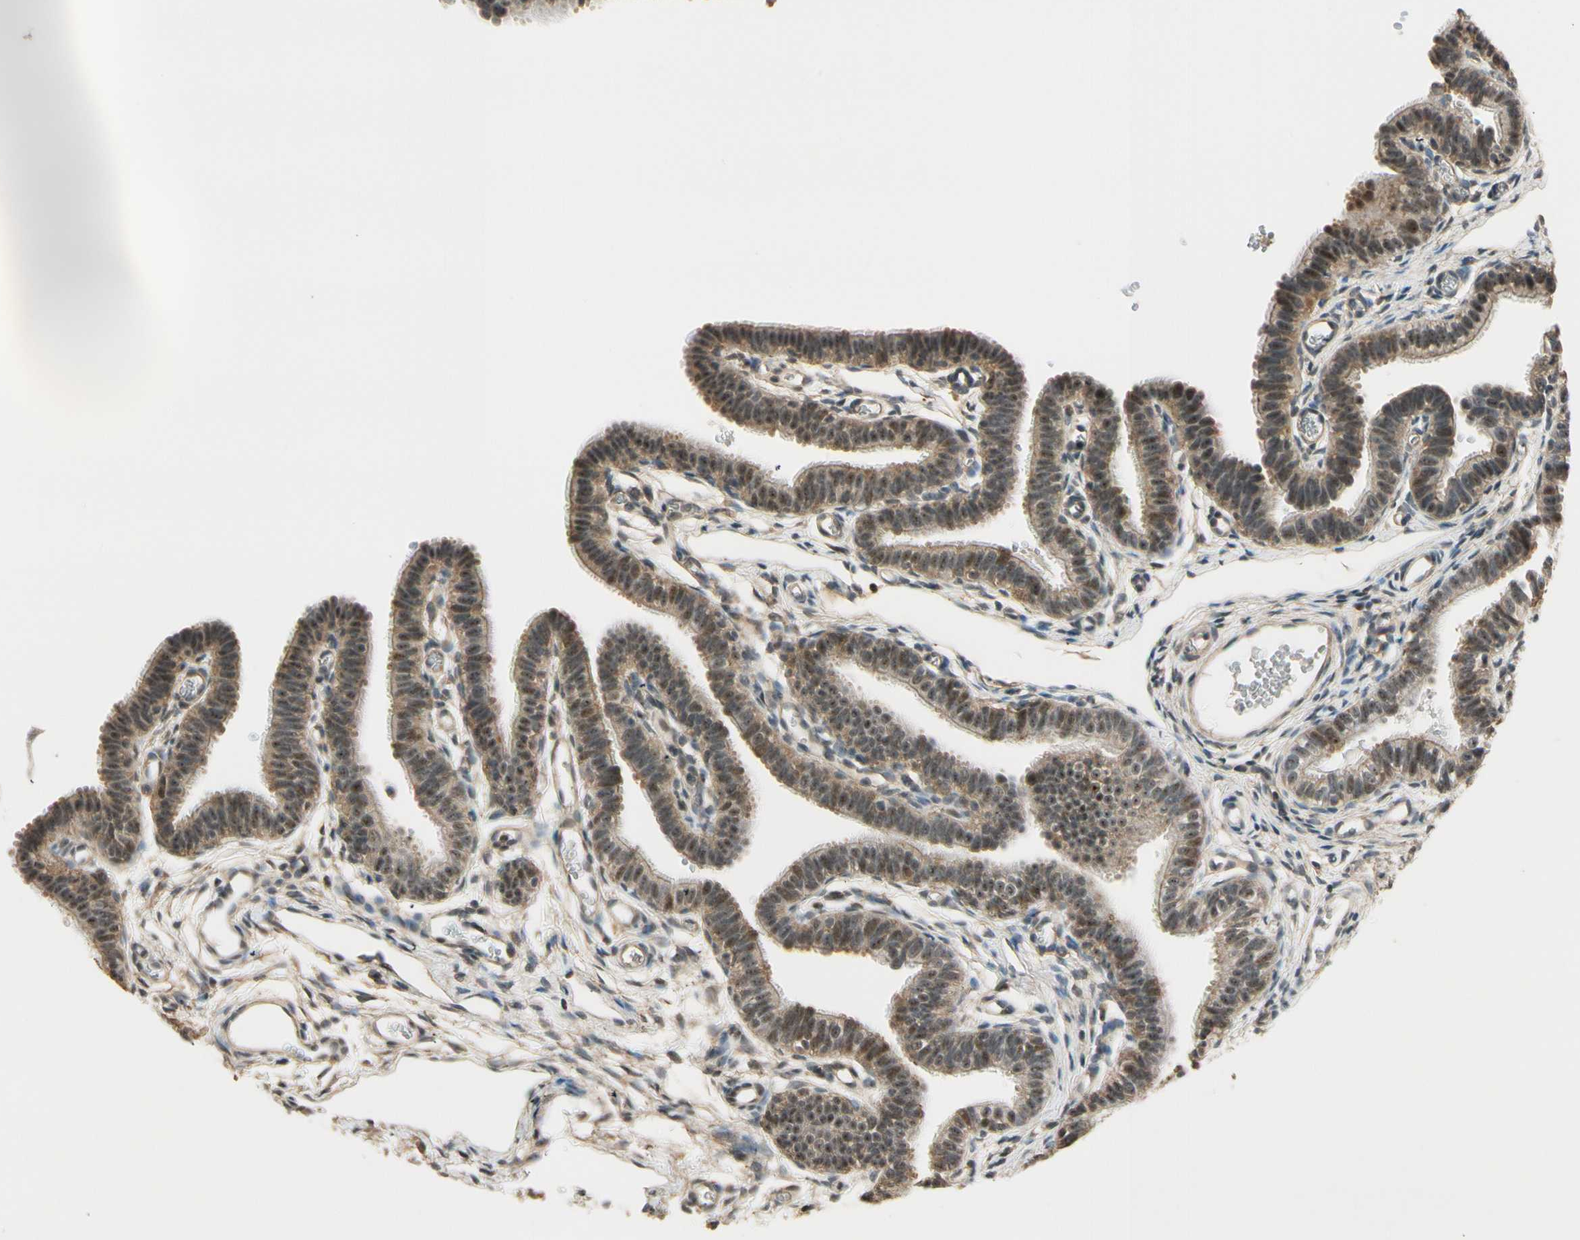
{"staining": {"intensity": "moderate", "quantity": "25%-75%", "location": "cytoplasmic/membranous,nuclear"}, "tissue": "fallopian tube", "cell_type": "Glandular cells", "image_type": "normal", "snomed": [{"axis": "morphology", "description": "Normal tissue, NOS"}, {"axis": "topography", "description": "Fallopian tube"}, {"axis": "topography", "description": "Placenta"}], "caption": "Immunohistochemistry (IHC) of normal human fallopian tube shows medium levels of moderate cytoplasmic/membranous,nuclear expression in about 25%-75% of glandular cells. Nuclei are stained in blue.", "gene": "MCPH1", "patient": {"sex": "female", "age": 34}}